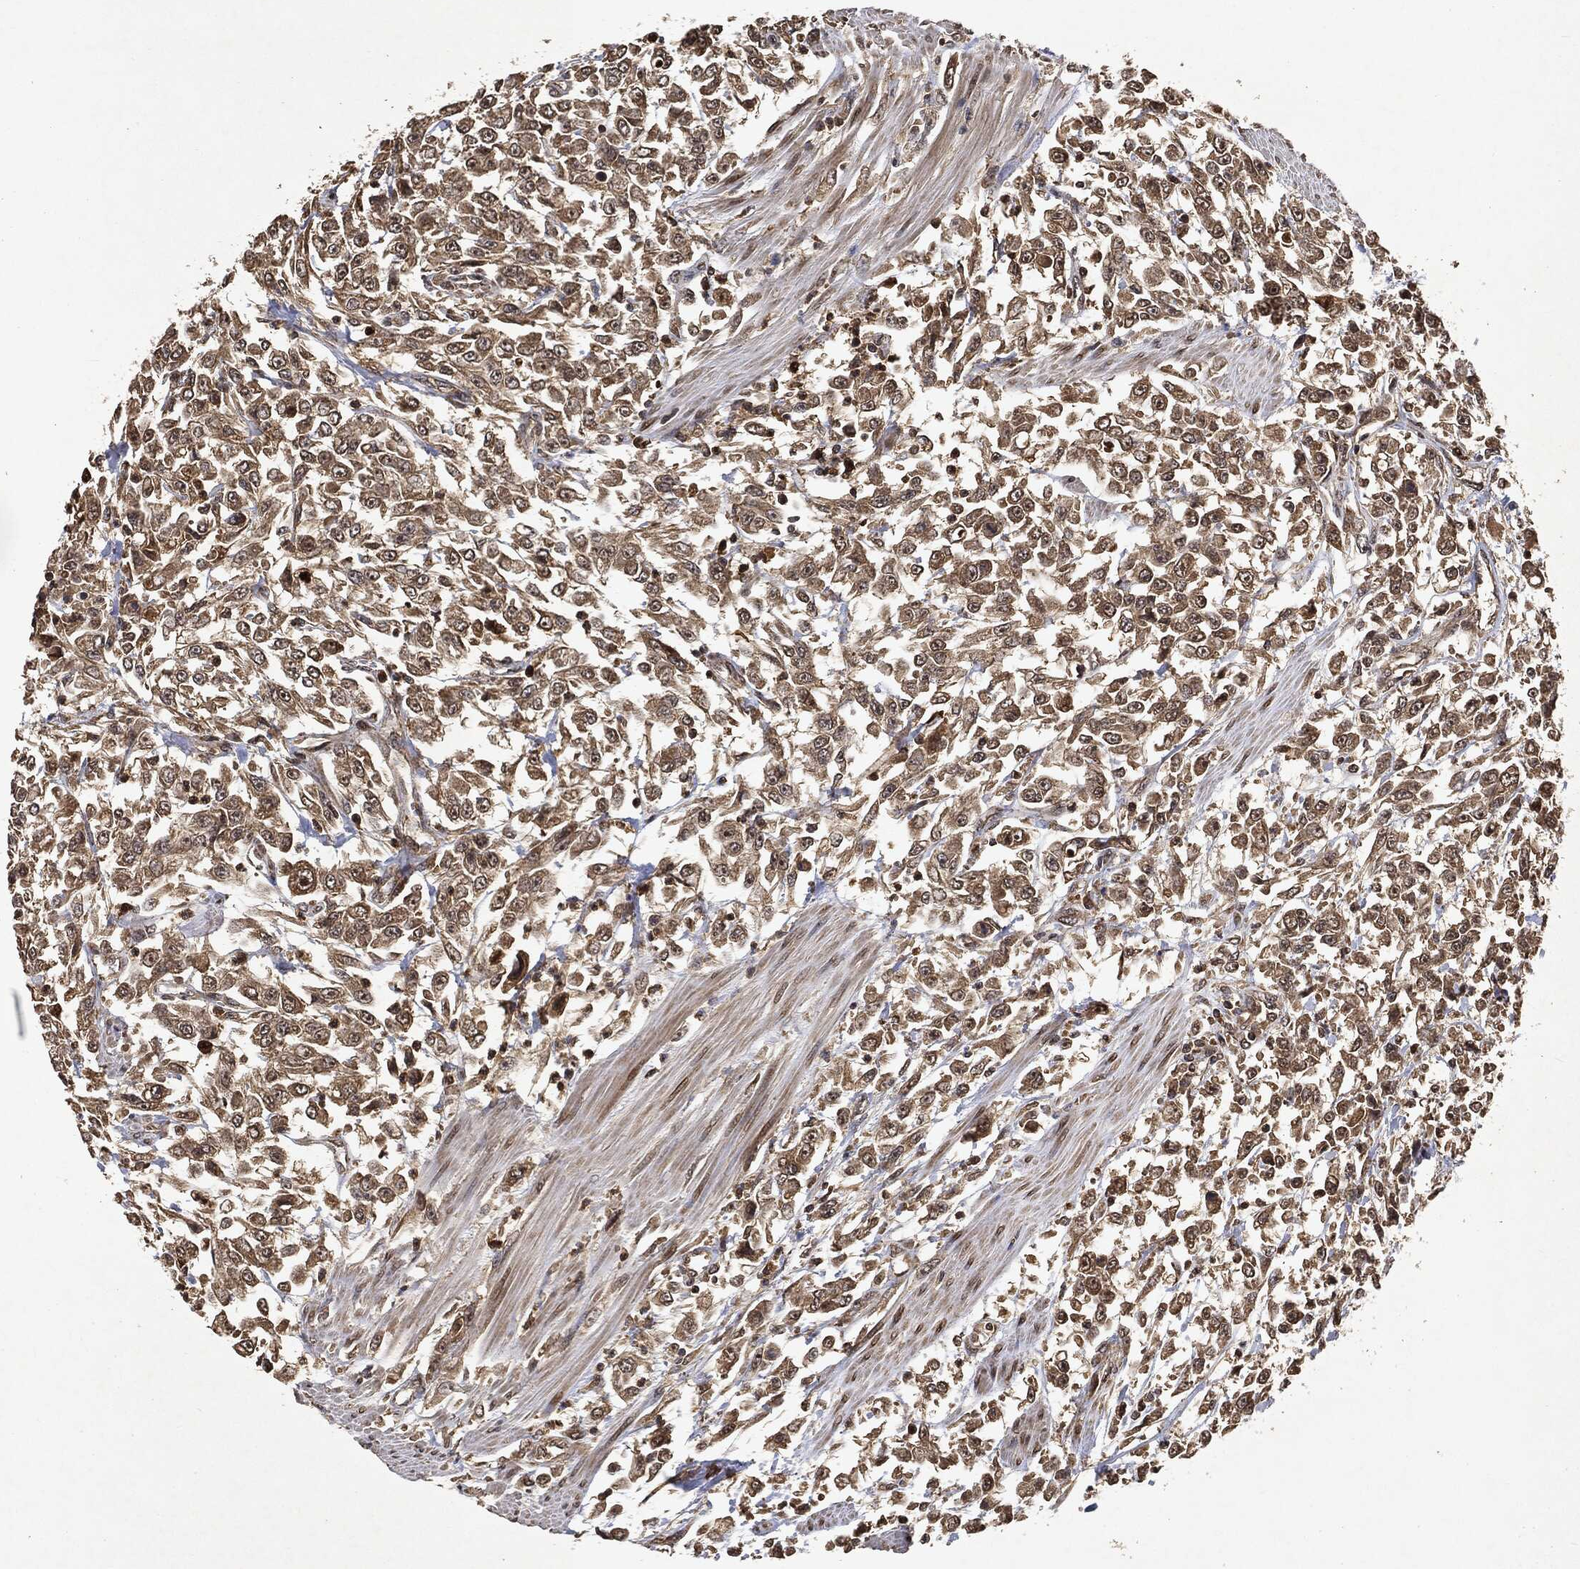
{"staining": {"intensity": "weak", "quantity": ">75%", "location": "cytoplasmic/membranous"}, "tissue": "urothelial cancer", "cell_type": "Tumor cells", "image_type": "cancer", "snomed": [{"axis": "morphology", "description": "Urothelial carcinoma, High grade"}, {"axis": "topography", "description": "Urinary bladder"}], "caption": "Tumor cells display low levels of weak cytoplasmic/membranous staining in approximately >75% of cells in human urothelial cancer. The protein of interest is shown in brown color, while the nuclei are stained blue.", "gene": "ZNF226", "patient": {"sex": "male", "age": 46}}